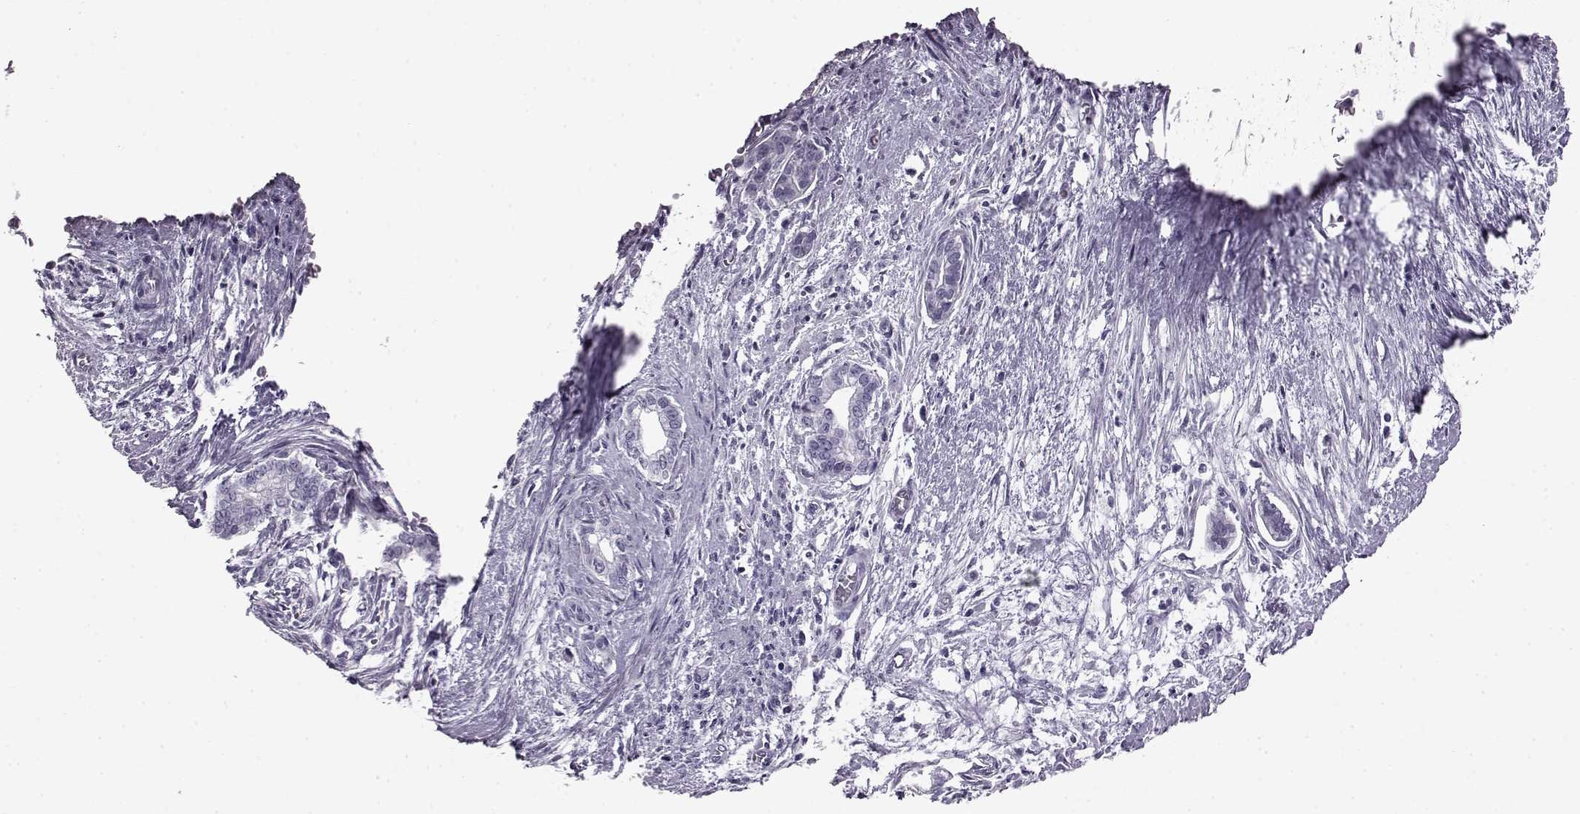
{"staining": {"intensity": "negative", "quantity": "none", "location": "none"}, "tissue": "cervical cancer", "cell_type": "Tumor cells", "image_type": "cancer", "snomed": [{"axis": "morphology", "description": "Adenocarcinoma, NOS"}, {"axis": "topography", "description": "Cervix"}], "caption": "Protein analysis of cervical cancer (adenocarcinoma) reveals no significant staining in tumor cells.", "gene": "SLC28A2", "patient": {"sex": "female", "age": 62}}